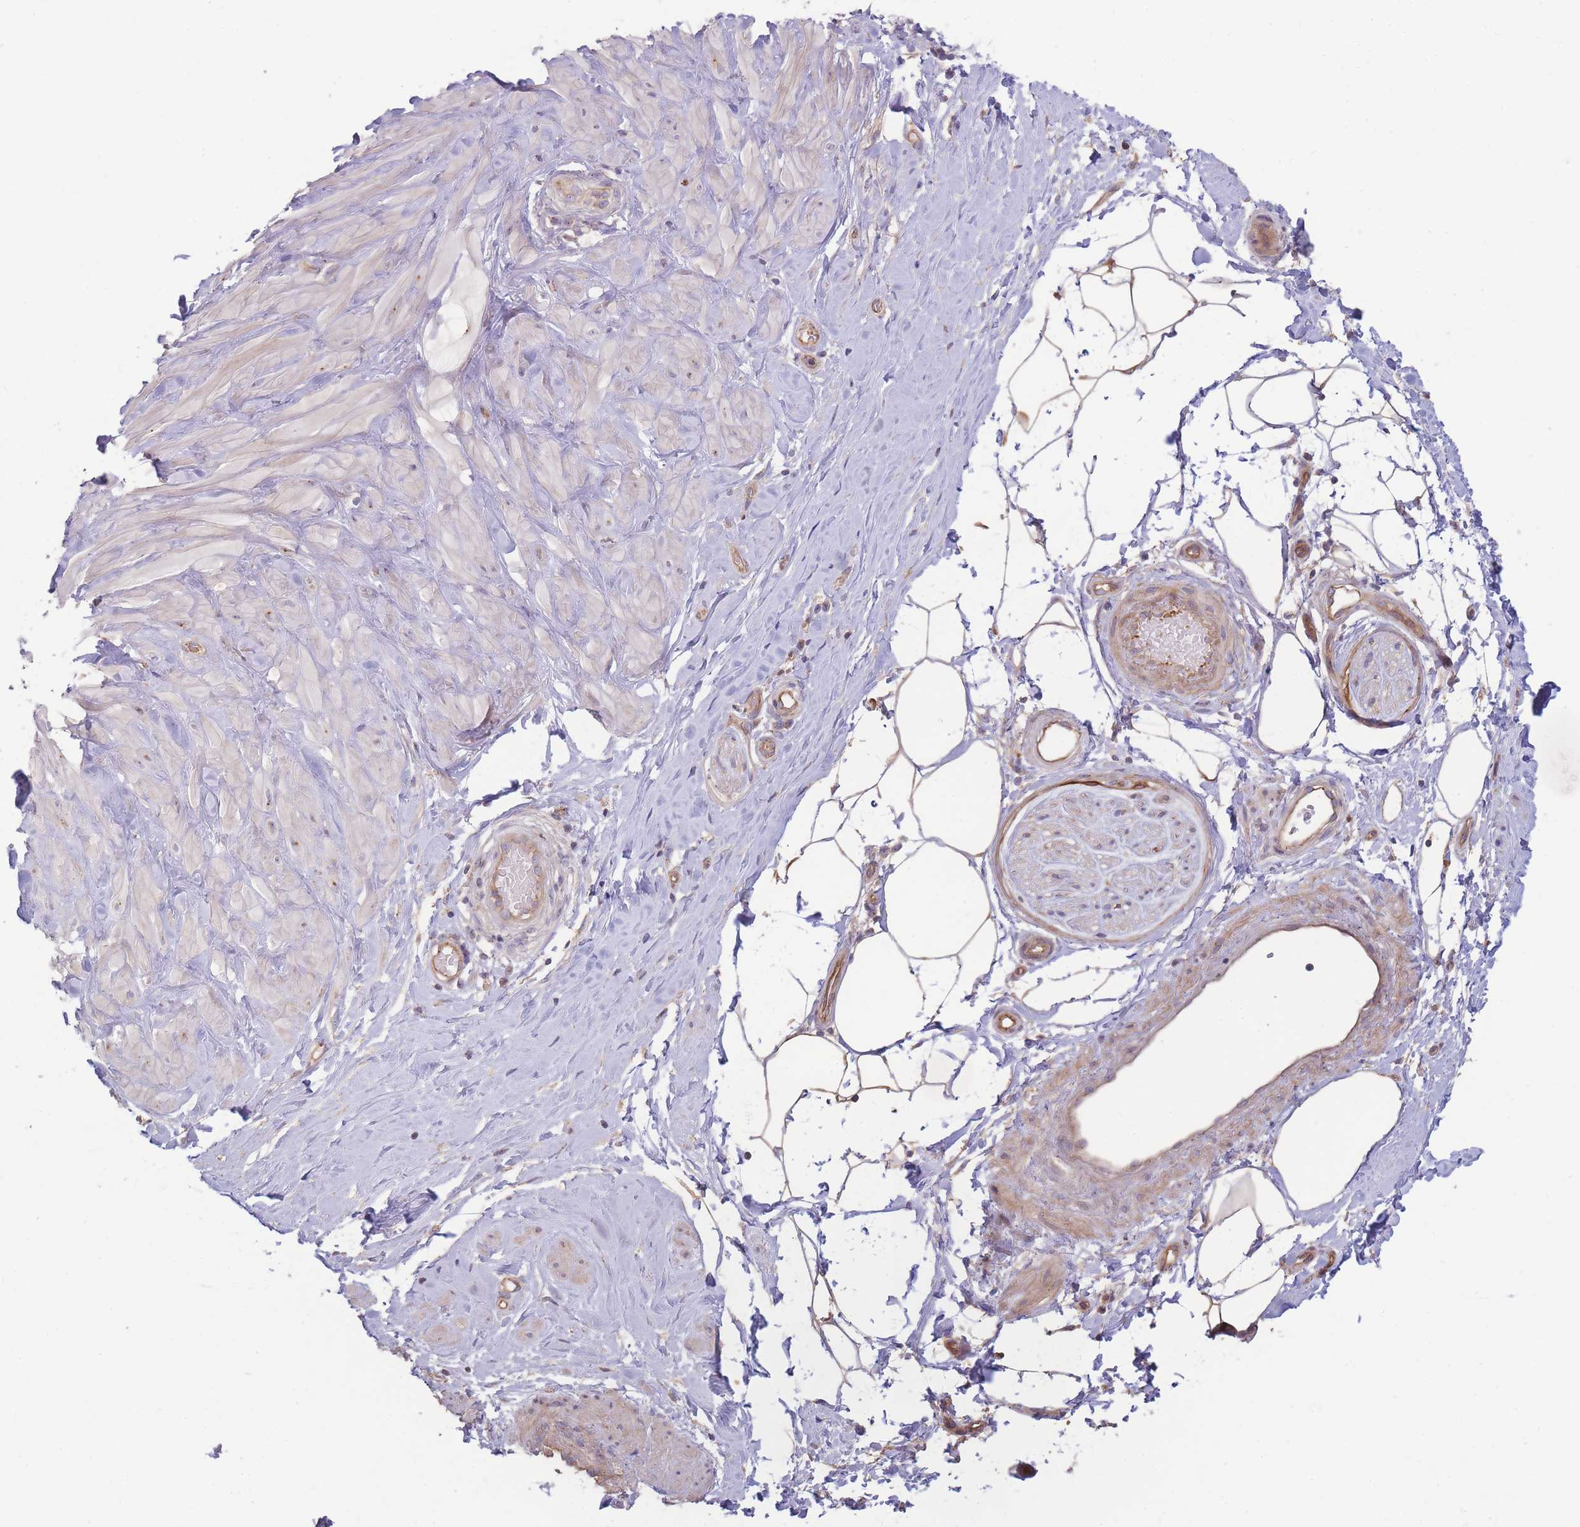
{"staining": {"intensity": "moderate", "quantity": ">75%", "location": "cytoplasmic/membranous"}, "tissue": "adipose tissue", "cell_type": "Adipocytes", "image_type": "normal", "snomed": [{"axis": "morphology", "description": "Normal tissue, NOS"}, {"axis": "topography", "description": "Soft tissue"}, {"axis": "topography", "description": "Adipose tissue"}, {"axis": "topography", "description": "Vascular tissue"}, {"axis": "topography", "description": "Peripheral nerve tissue"}], "caption": "An immunohistochemistry (IHC) photomicrograph of unremarkable tissue is shown. Protein staining in brown highlights moderate cytoplasmic/membranous positivity in adipose tissue within adipocytes.", "gene": "STEAP3", "patient": {"sex": "male", "age": 74}}